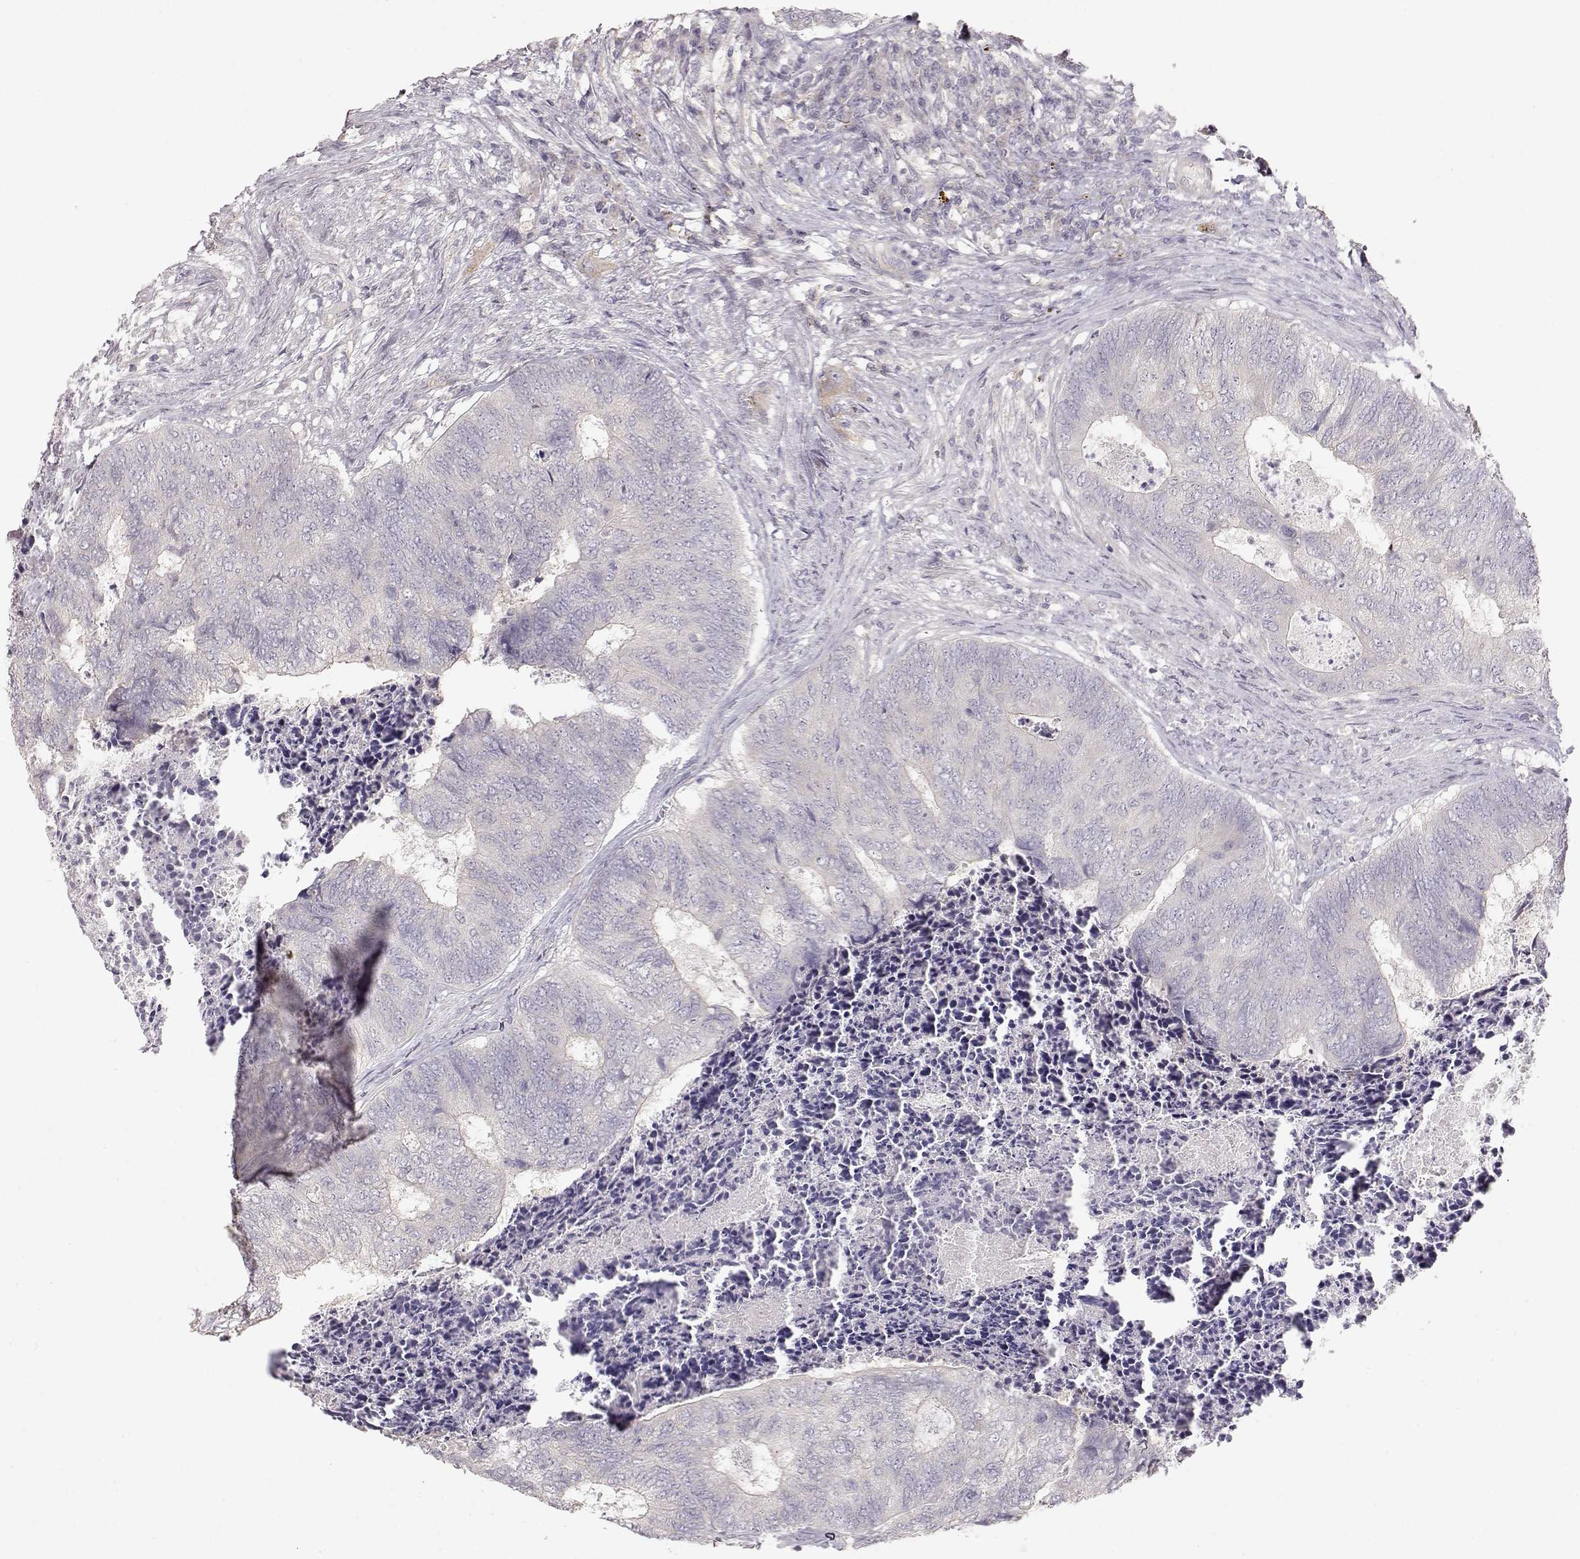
{"staining": {"intensity": "negative", "quantity": "none", "location": "none"}, "tissue": "colorectal cancer", "cell_type": "Tumor cells", "image_type": "cancer", "snomed": [{"axis": "morphology", "description": "Adenocarcinoma, NOS"}, {"axis": "topography", "description": "Colon"}], "caption": "Immunohistochemistry (IHC) histopathology image of human colorectal adenocarcinoma stained for a protein (brown), which shows no expression in tumor cells.", "gene": "ARHGAP8", "patient": {"sex": "female", "age": 67}}